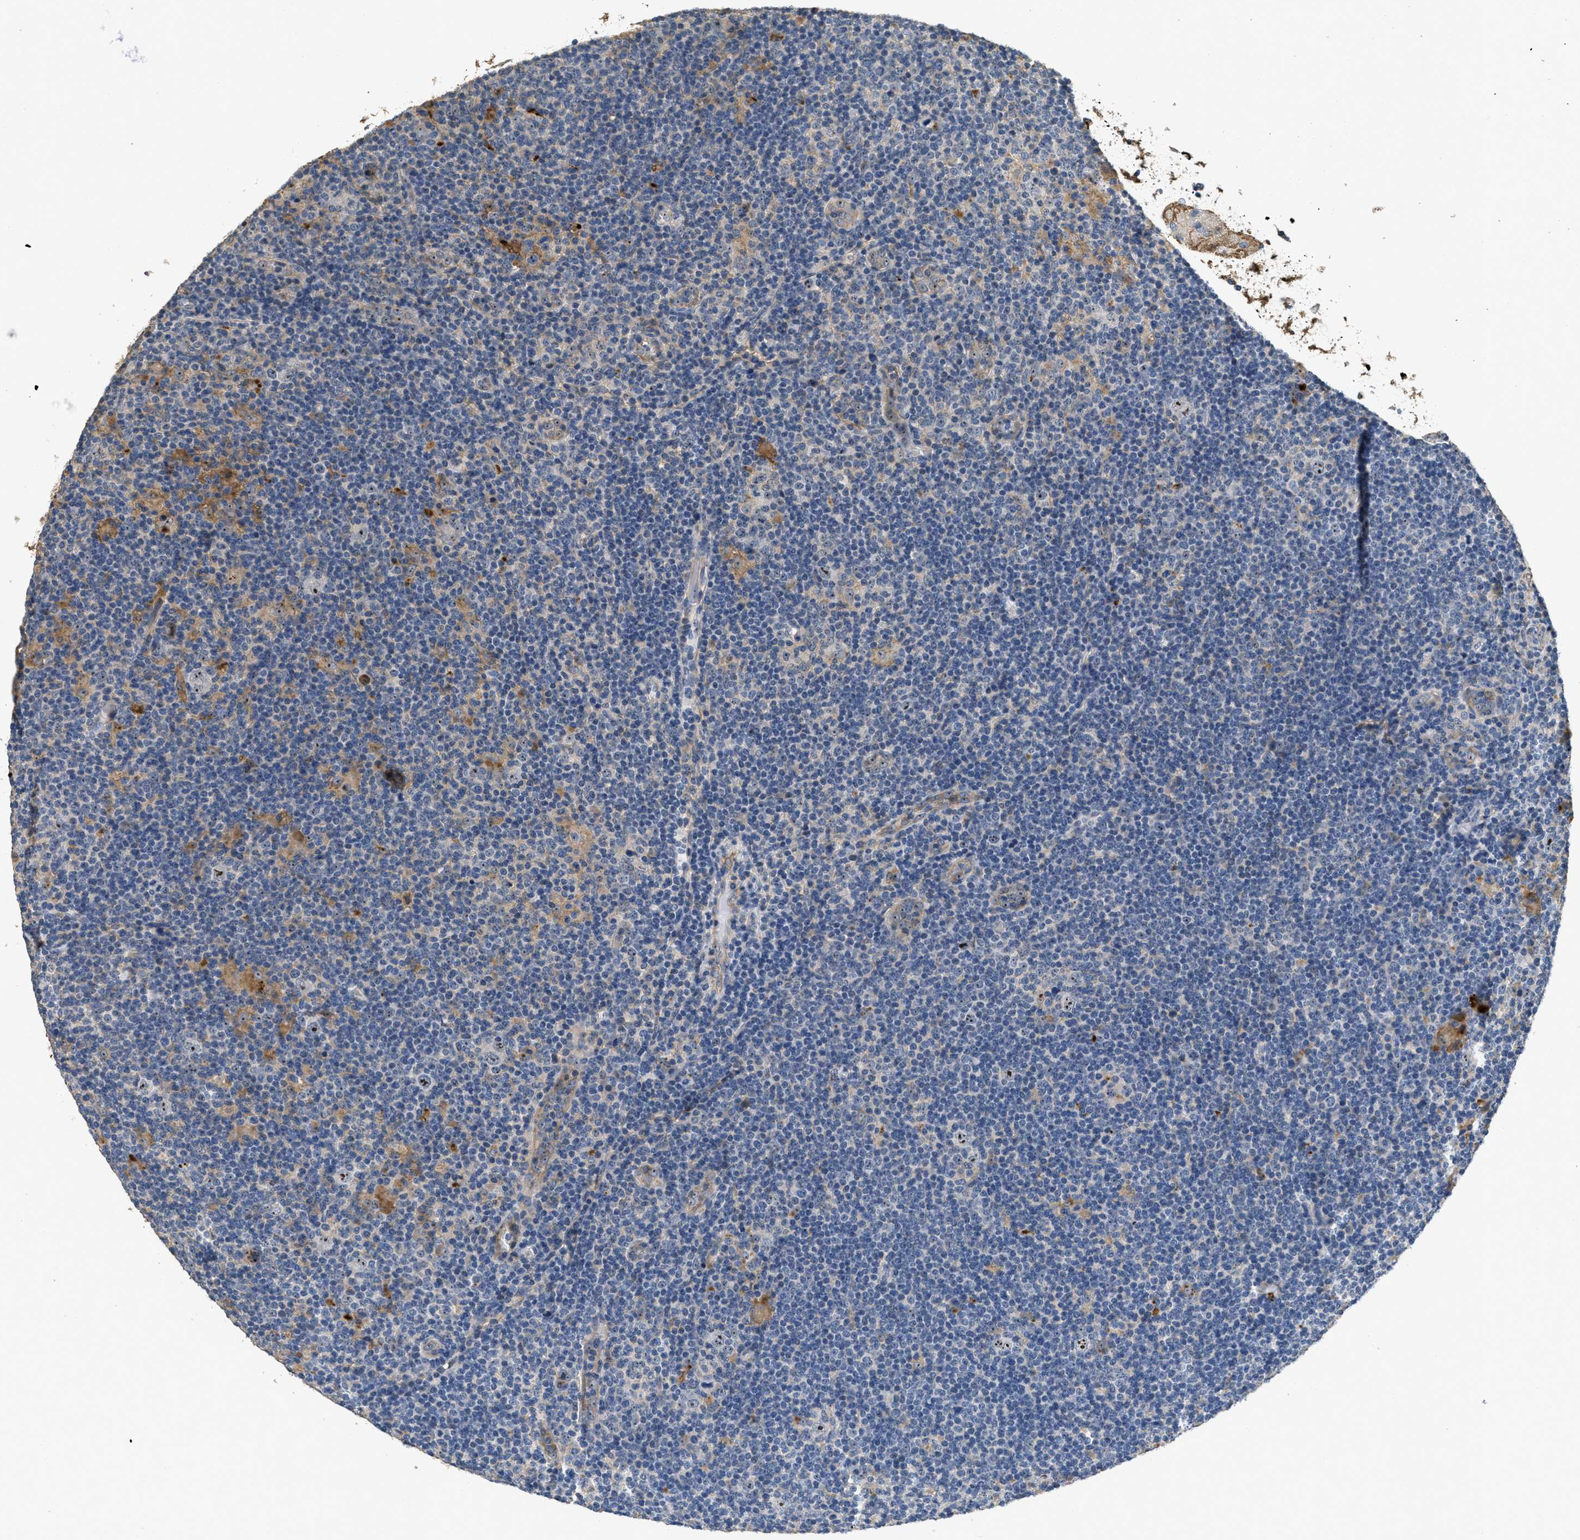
{"staining": {"intensity": "moderate", "quantity": "25%-75%", "location": "nuclear"}, "tissue": "lymphoma", "cell_type": "Tumor cells", "image_type": "cancer", "snomed": [{"axis": "morphology", "description": "Hodgkin's disease, NOS"}, {"axis": "topography", "description": "Lymph node"}], "caption": "A high-resolution image shows immunohistochemistry staining of lymphoma, which demonstrates moderate nuclear expression in approximately 25%-75% of tumor cells.", "gene": "OSMR", "patient": {"sex": "female", "age": 57}}